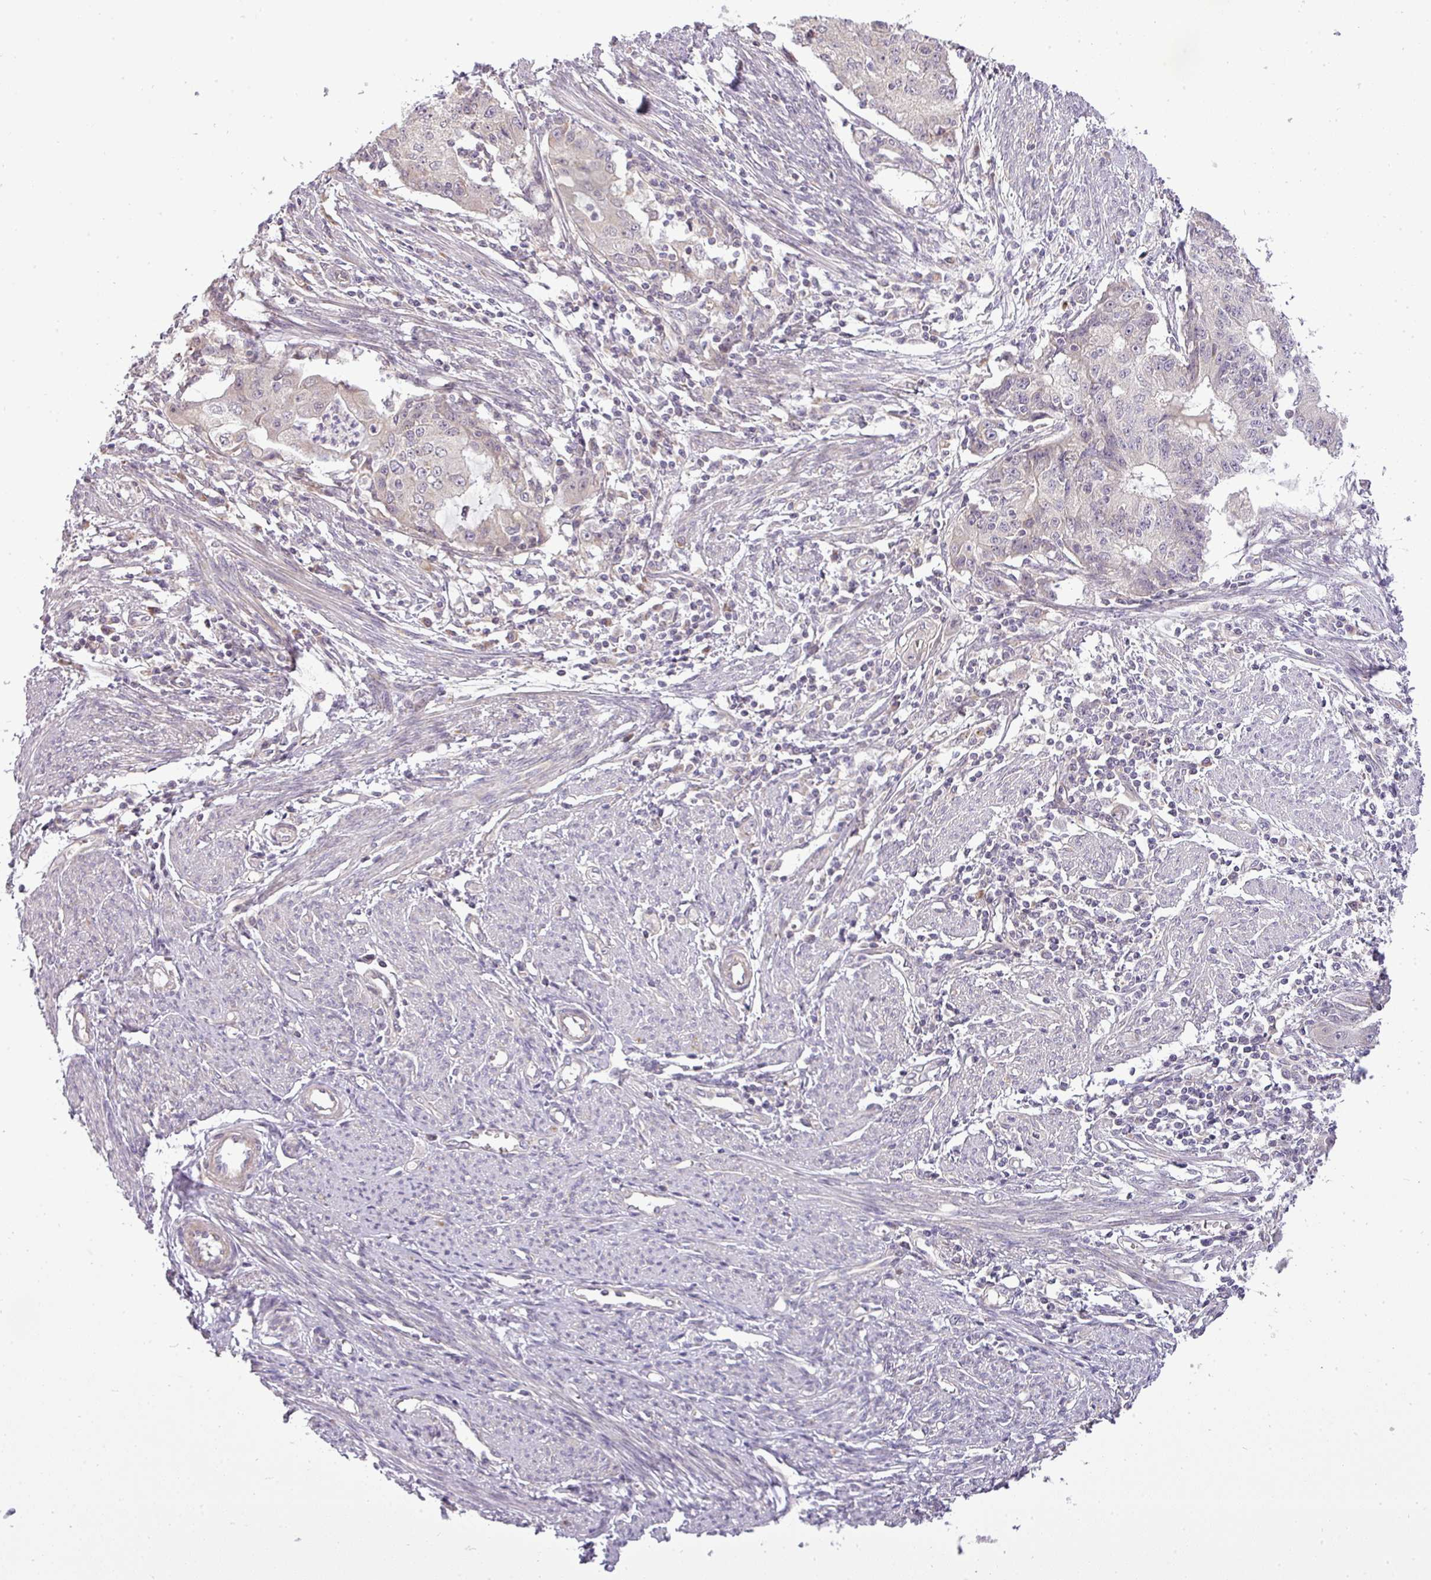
{"staining": {"intensity": "negative", "quantity": "none", "location": "none"}, "tissue": "endometrial cancer", "cell_type": "Tumor cells", "image_type": "cancer", "snomed": [{"axis": "morphology", "description": "Adenocarcinoma, NOS"}, {"axis": "topography", "description": "Endometrium"}], "caption": "Tumor cells show no significant staining in endometrial adenocarcinoma.", "gene": "ZDHHC1", "patient": {"sex": "female", "age": 56}}